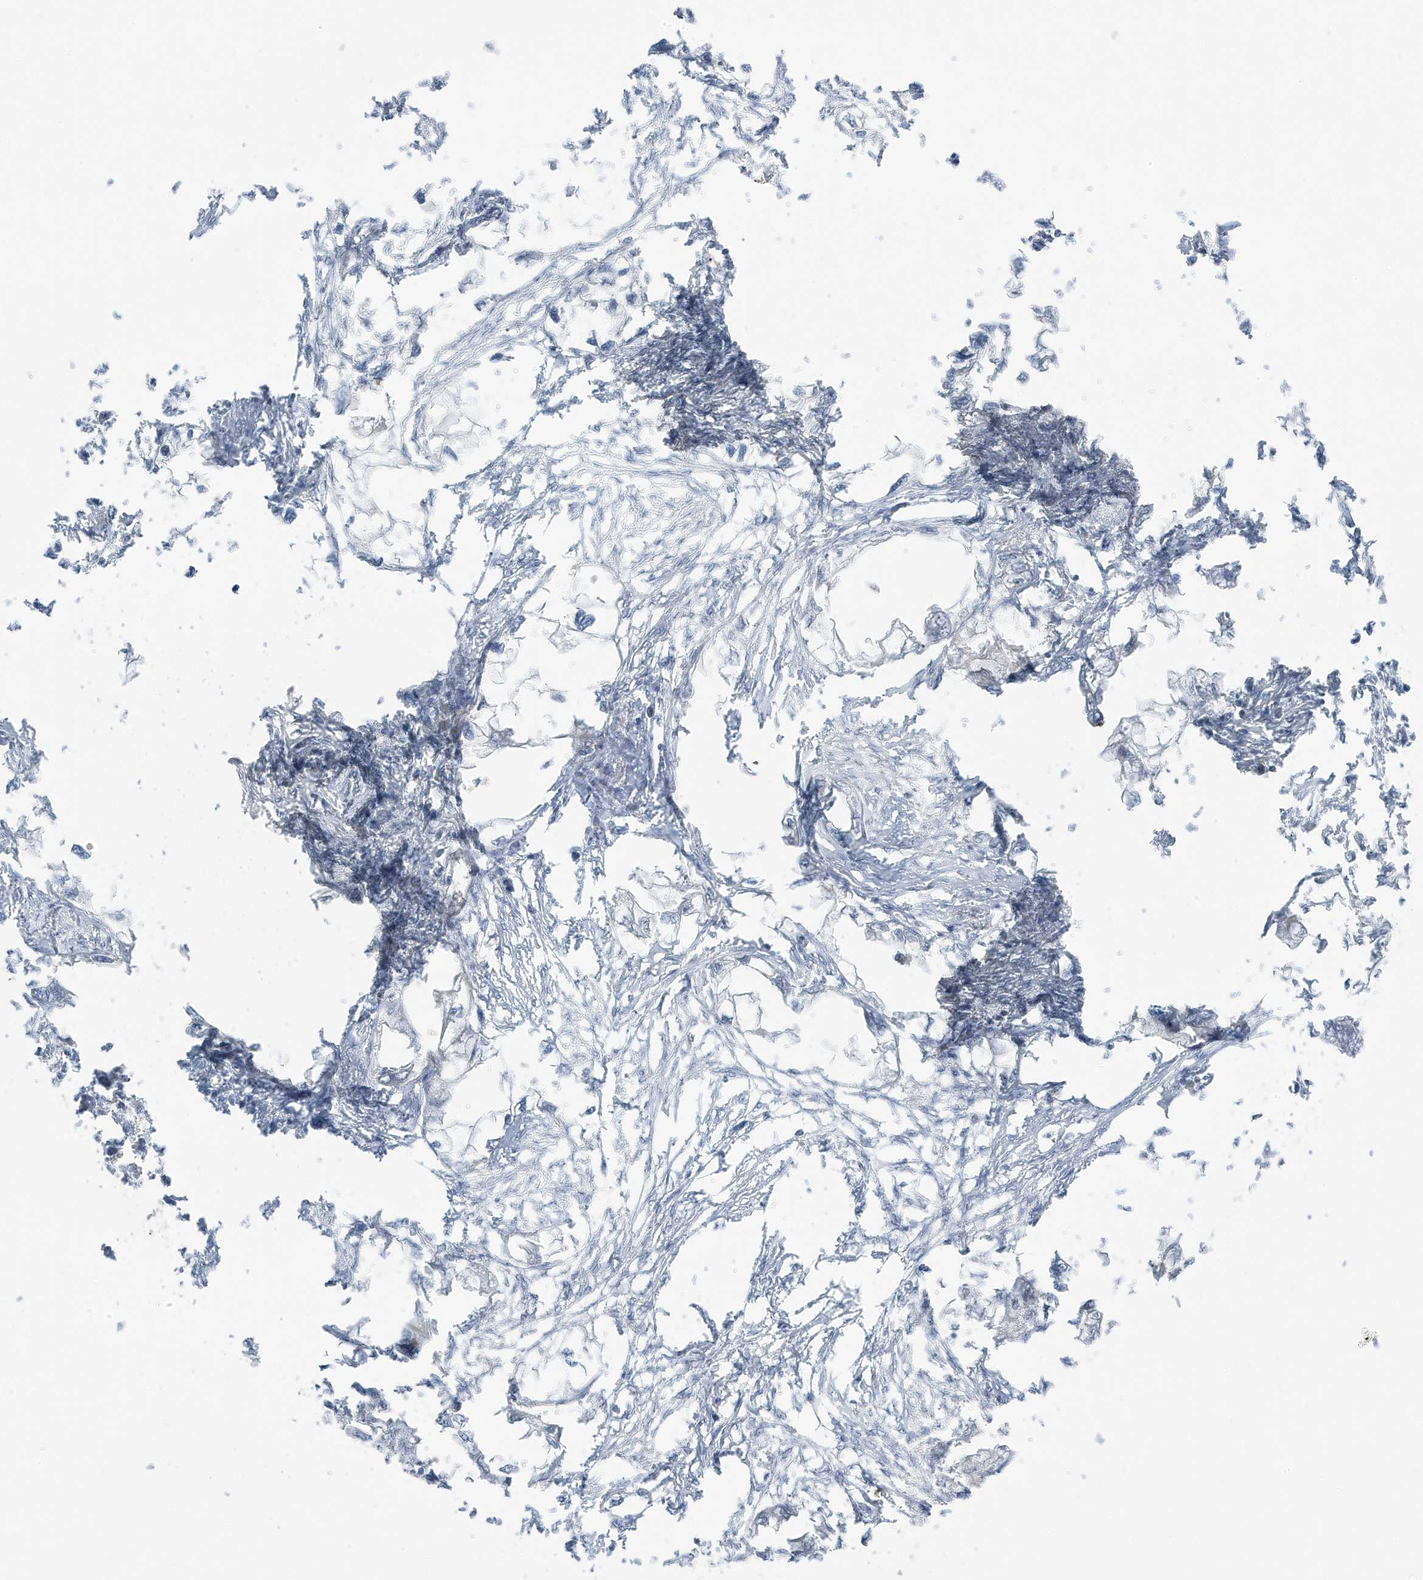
{"staining": {"intensity": "negative", "quantity": "none", "location": "none"}, "tissue": "endometrial cancer", "cell_type": "Tumor cells", "image_type": "cancer", "snomed": [{"axis": "morphology", "description": "Adenocarcinoma, NOS"}, {"axis": "morphology", "description": "Adenocarcinoma, metastatic, NOS"}, {"axis": "topography", "description": "Adipose tissue"}, {"axis": "topography", "description": "Endometrium"}], "caption": "An image of endometrial metastatic adenocarcinoma stained for a protein shows no brown staining in tumor cells.", "gene": "TSEN15", "patient": {"sex": "female", "age": 67}}